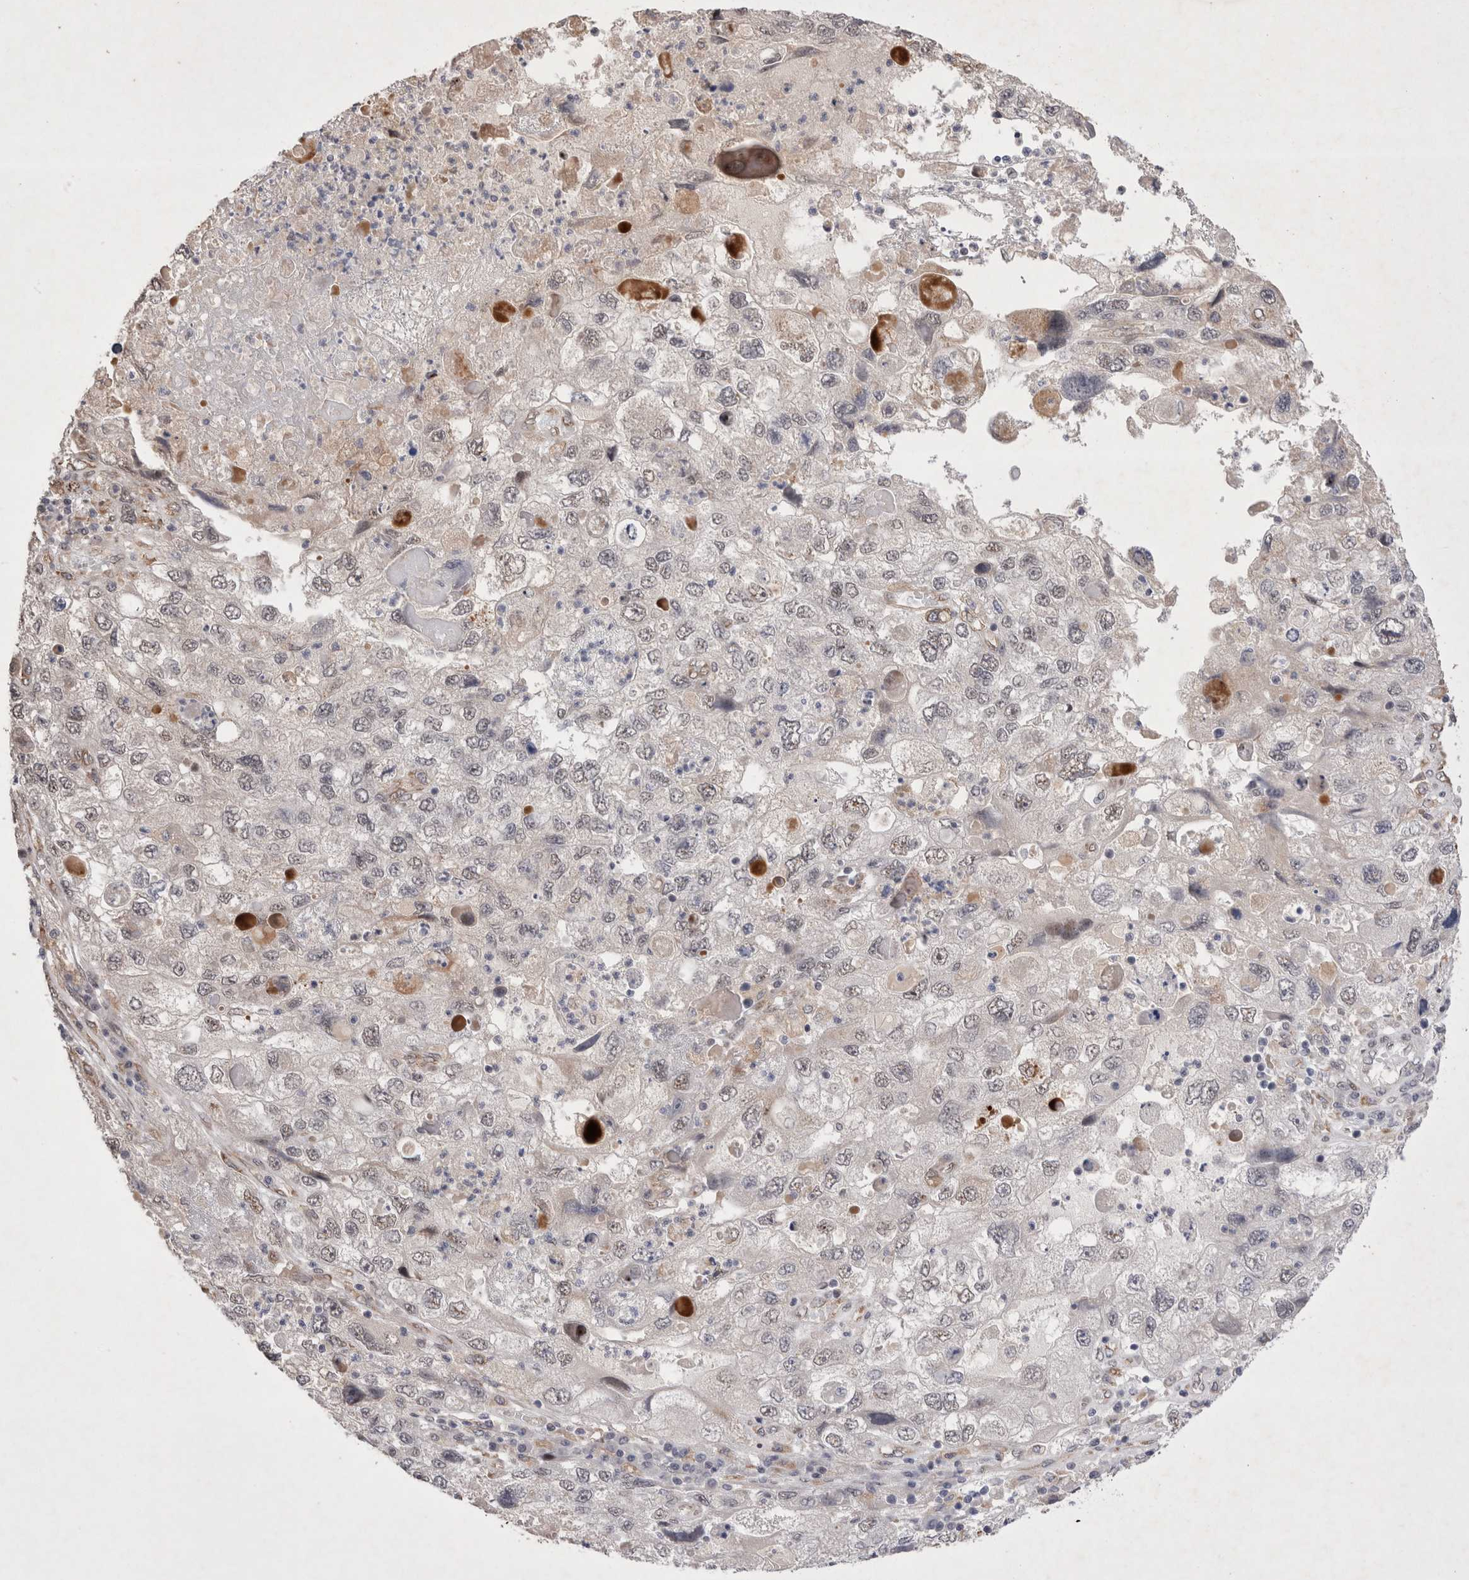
{"staining": {"intensity": "moderate", "quantity": "<25%", "location": "cytoplasmic/membranous"}, "tissue": "endometrial cancer", "cell_type": "Tumor cells", "image_type": "cancer", "snomed": [{"axis": "morphology", "description": "Adenocarcinoma, NOS"}, {"axis": "topography", "description": "Endometrium"}], "caption": "Protein expression analysis of human endometrial cancer reveals moderate cytoplasmic/membranous positivity in about <25% of tumor cells.", "gene": "GIMAP6", "patient": {"sex": "female", "age": 49}}